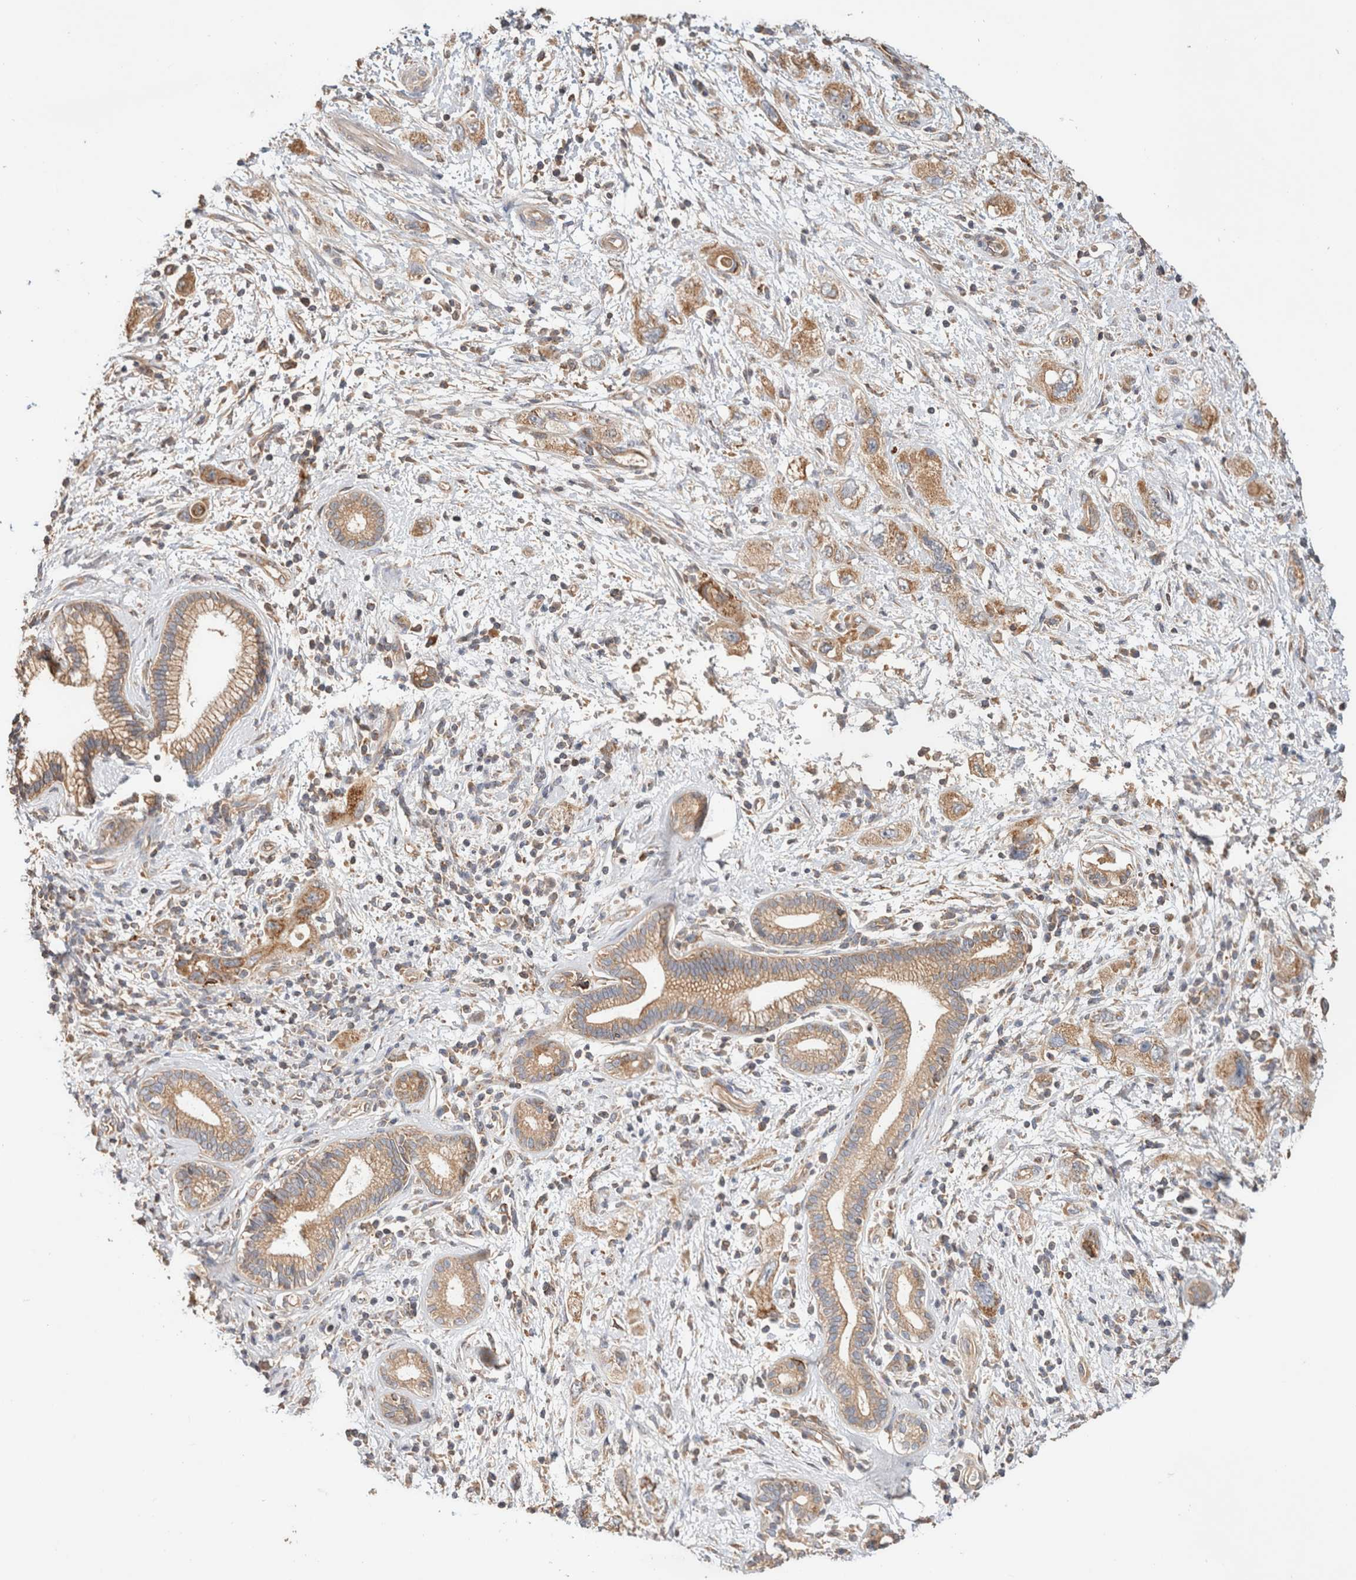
{"staining": {"intensity": "moderate", "quantity": ">75%", "location": "cytoplasmic/membranous"}, "tissue": "pancreatic cancer", "cell_type": "Tumor cells", "image_type": "cancer", "snomed": [{"axis": "morphology", "description": "Adenocarcinoma, NOS"}, {"axis": "topography", "description": "Pancreas"}], "caption": "Brown immunohistochemical staining in adenocarcinoma (pancreatic) reveals moderate cytoplasmic/membranous expression in approximately >75% of tumor cells.", "gene": "B3GNTL1", "patient": {"sex": "female", "age": 73}}